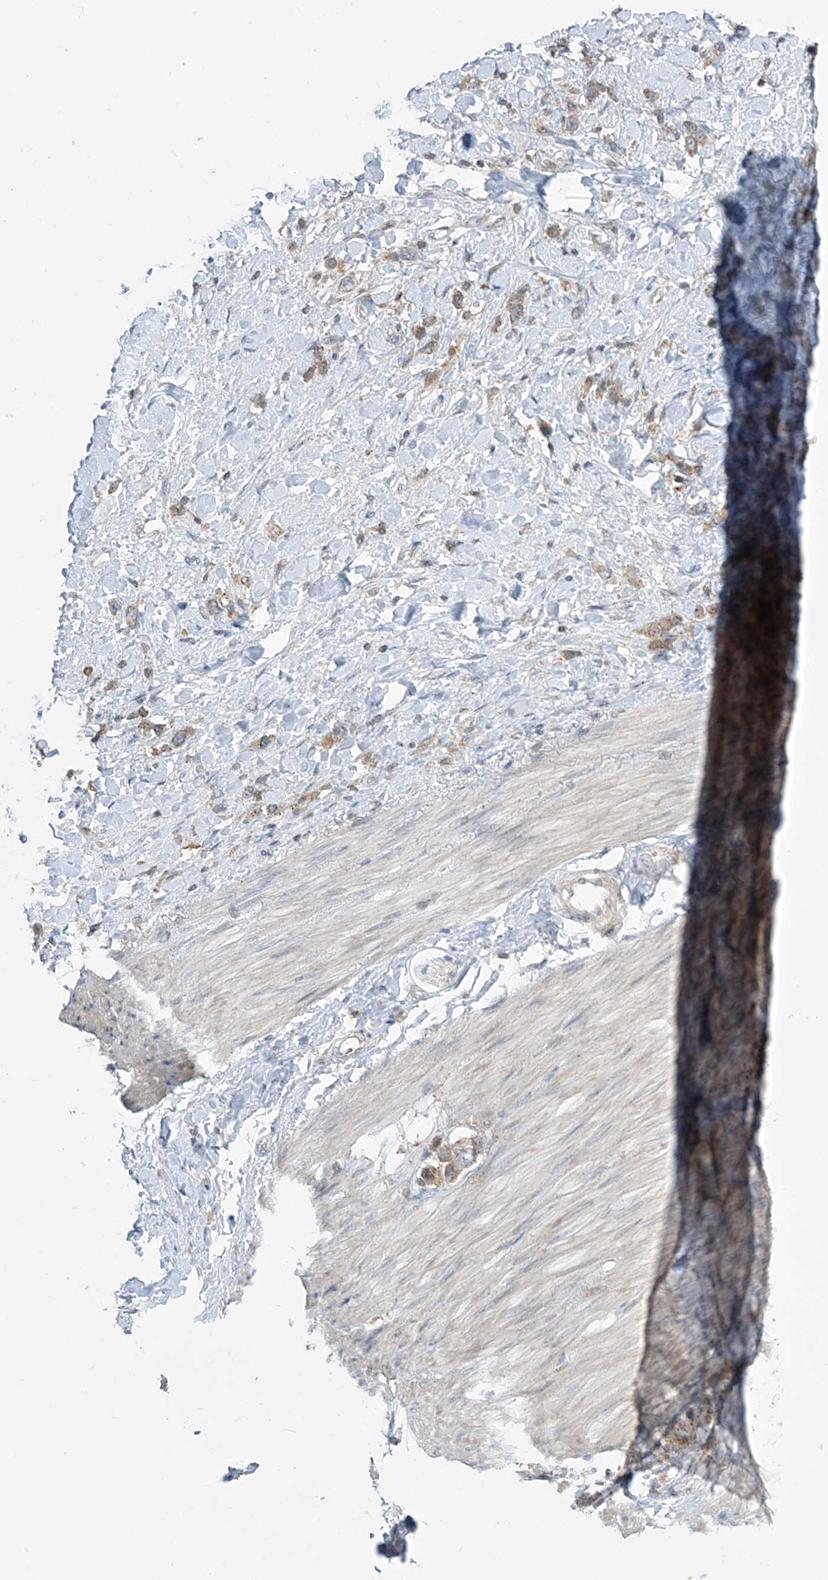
{"staining": {"intensity": "weak", "quantity": ">75%", "location": "cytoplasmic/membranous"}, "tissue": "stomach cancer", "cell_type": "Tumor cells", "image_type": "cancer", "snomed": [{"axis": "morphology", "description": "Normal tissue, NOS"}, {"axis": "morphology", "description": "Adenocarcinoma, NOS"}, {"axis": "topography", "description": "Stomach, upper"}, {"axis": "topography", "description": "Stomach"}], "caption": "IHC (DAB) staining of adenocarcinoma (stomach) shows weak cytoplasmic/membranous protein expression in approximately >75% of tumor cells.", "gene": "PARVG", "patient": {"sex": "female", "age": 65}}